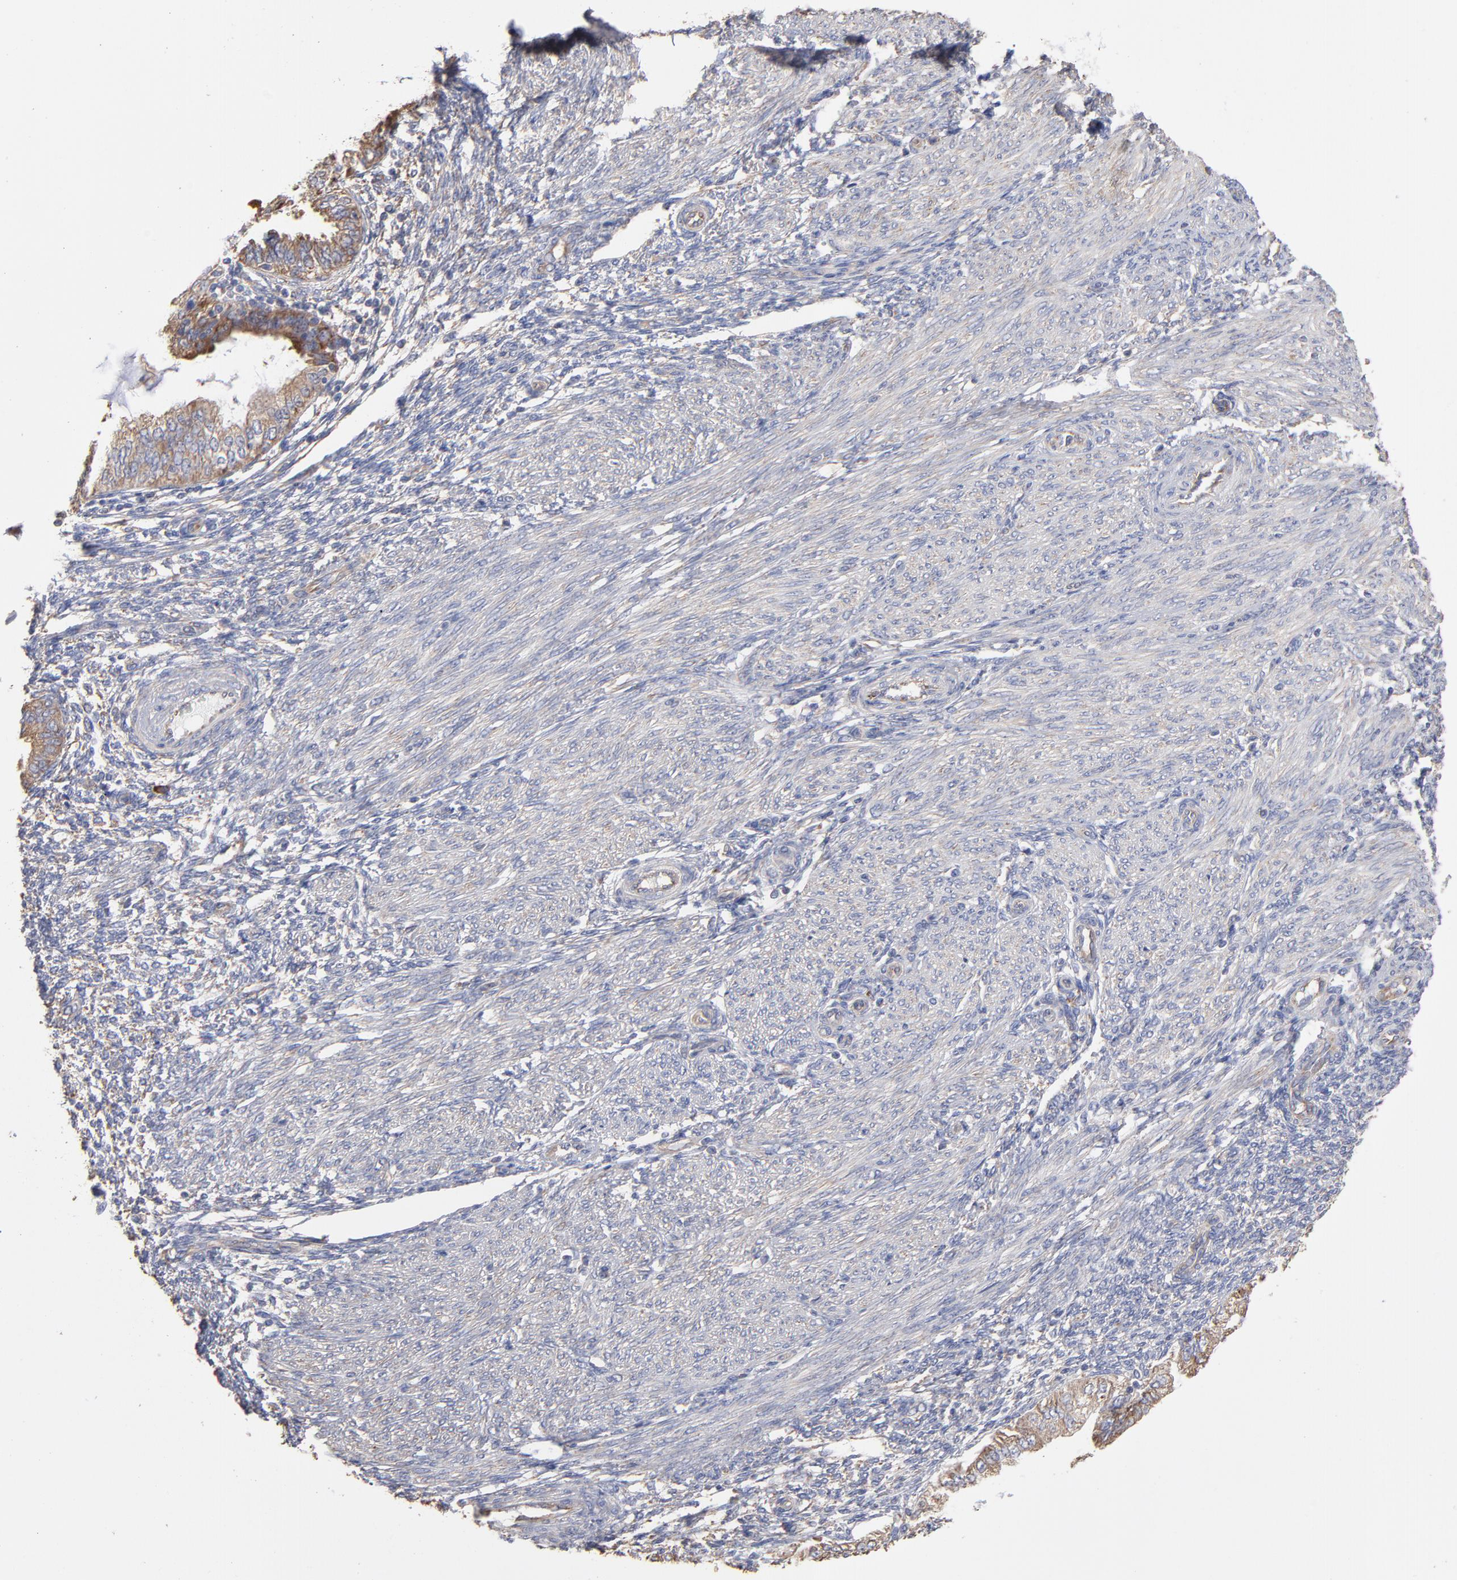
{"staining": {"intensity": "weak", "quantity": ">75%", "location": "cytoplasmic/membranous"}, "tissue": "endometrial cancer", "cell_type": "Tumor cells", "image_type": "cancer", "snomed": [{"axis": "morphology", "description": "Adenocarcinoma, NOS"}, {"axis": "topography", "description": "Endometrium"}], "caption": "This histopathology image displays IHC staining of endometrial adenocarcinoma, with low weak cytoplasmic/membranous positivity in approximately >75% of tumor cells.", "gene": "RPL3", "patient": {"sex": "female", "age": 51}}